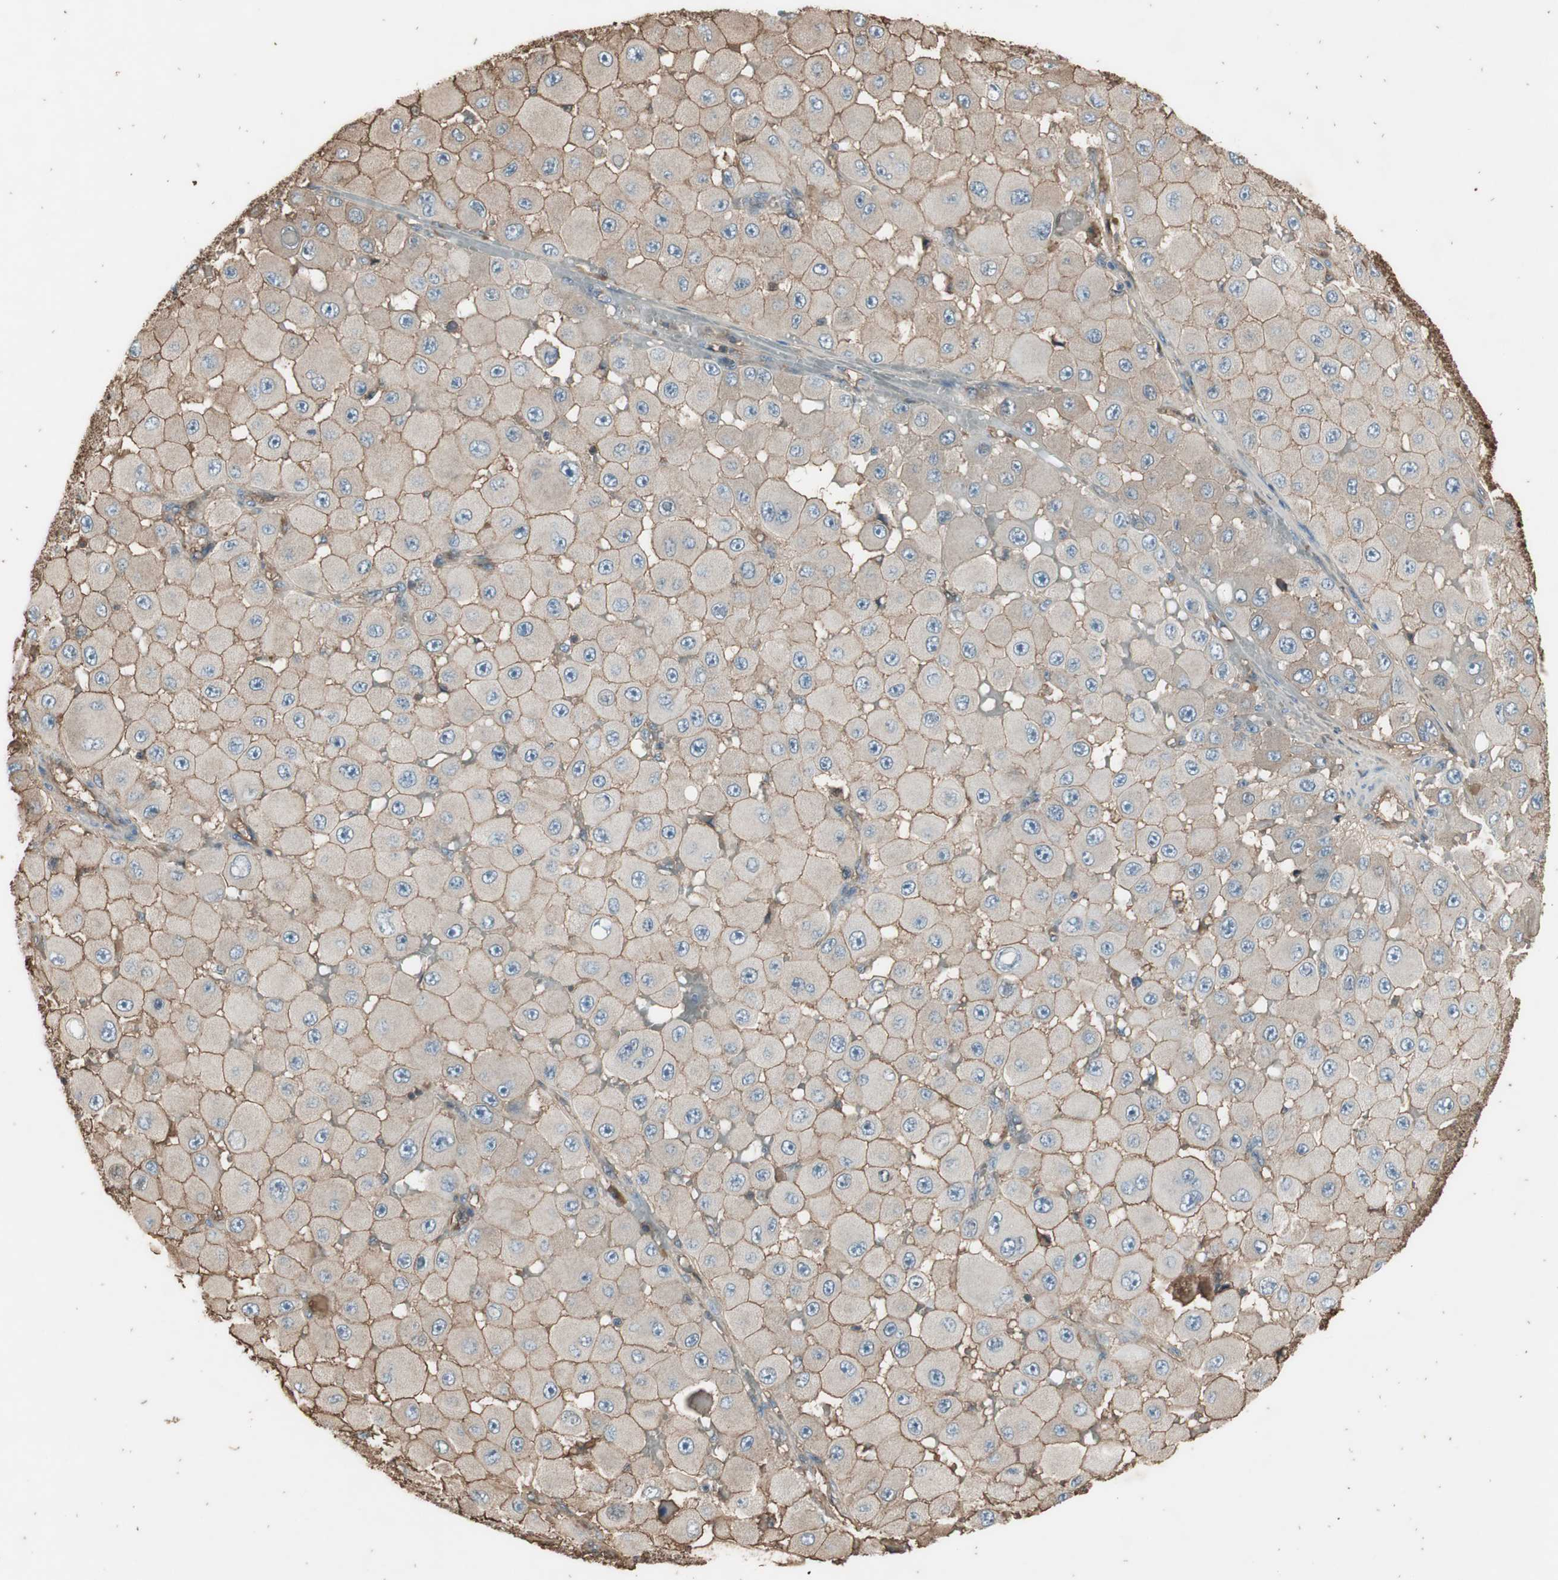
{"staining": {"intensity": "weak", "quantity": ">75%", "location": "cytoplasmic/membranous"}, "tissue": "melanoma", "cell_type": "Tumor cells", "image_type": "cancer", "snomed": [{"axis": "morphology", "description": "Malignant melanoma, NOS"}, {"axis": "topography", "description": "Skin"}], "caption": "The micrograph shows immunohistochemical staining of malignant melanoma. There is weak cytoplasmic/membranous positivity is identified in about >75% of tumor cells.", "gene": "MMP14", "patient": {"sex": "female", "age": 81}}